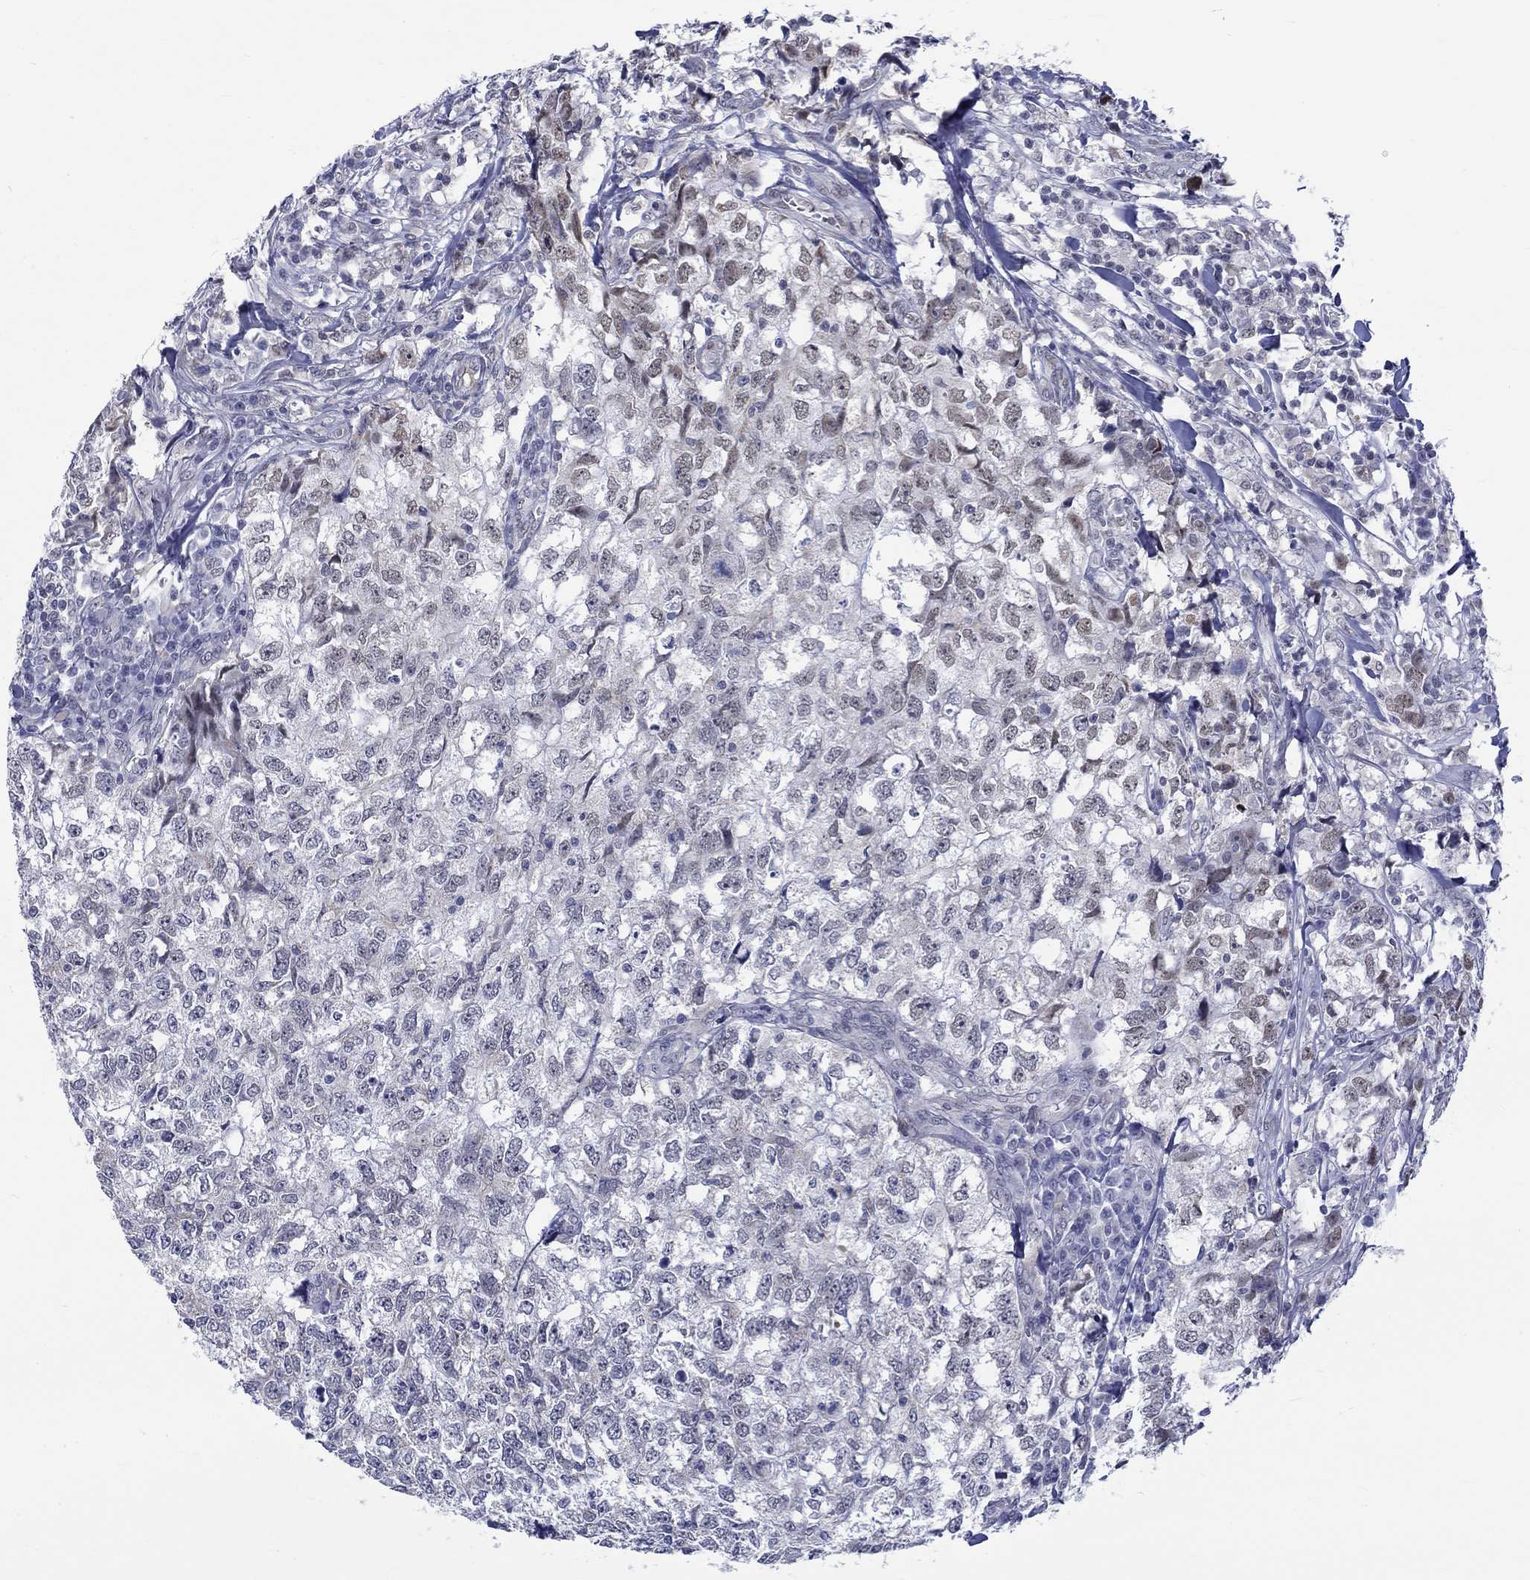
{"staining": {"intensity": "negative", "quantity": "none", "location": "none"}, "tissue": "breast cancer", "cell_type": "Tumor cells", "image_type": "cancer", "snomed": [{"axis": "morphology", "description": "Duct carcinoma"}, {"axis": "topography", "description": "Breast"}], "caption": "This is an immunohistochemistry (IHC) image of human breast infiltrating ductal carcinoma. There is no staining in tumor cells.", "gene": "ST6GALNAC1", "patient": {"sex": "female", "age": 30}}